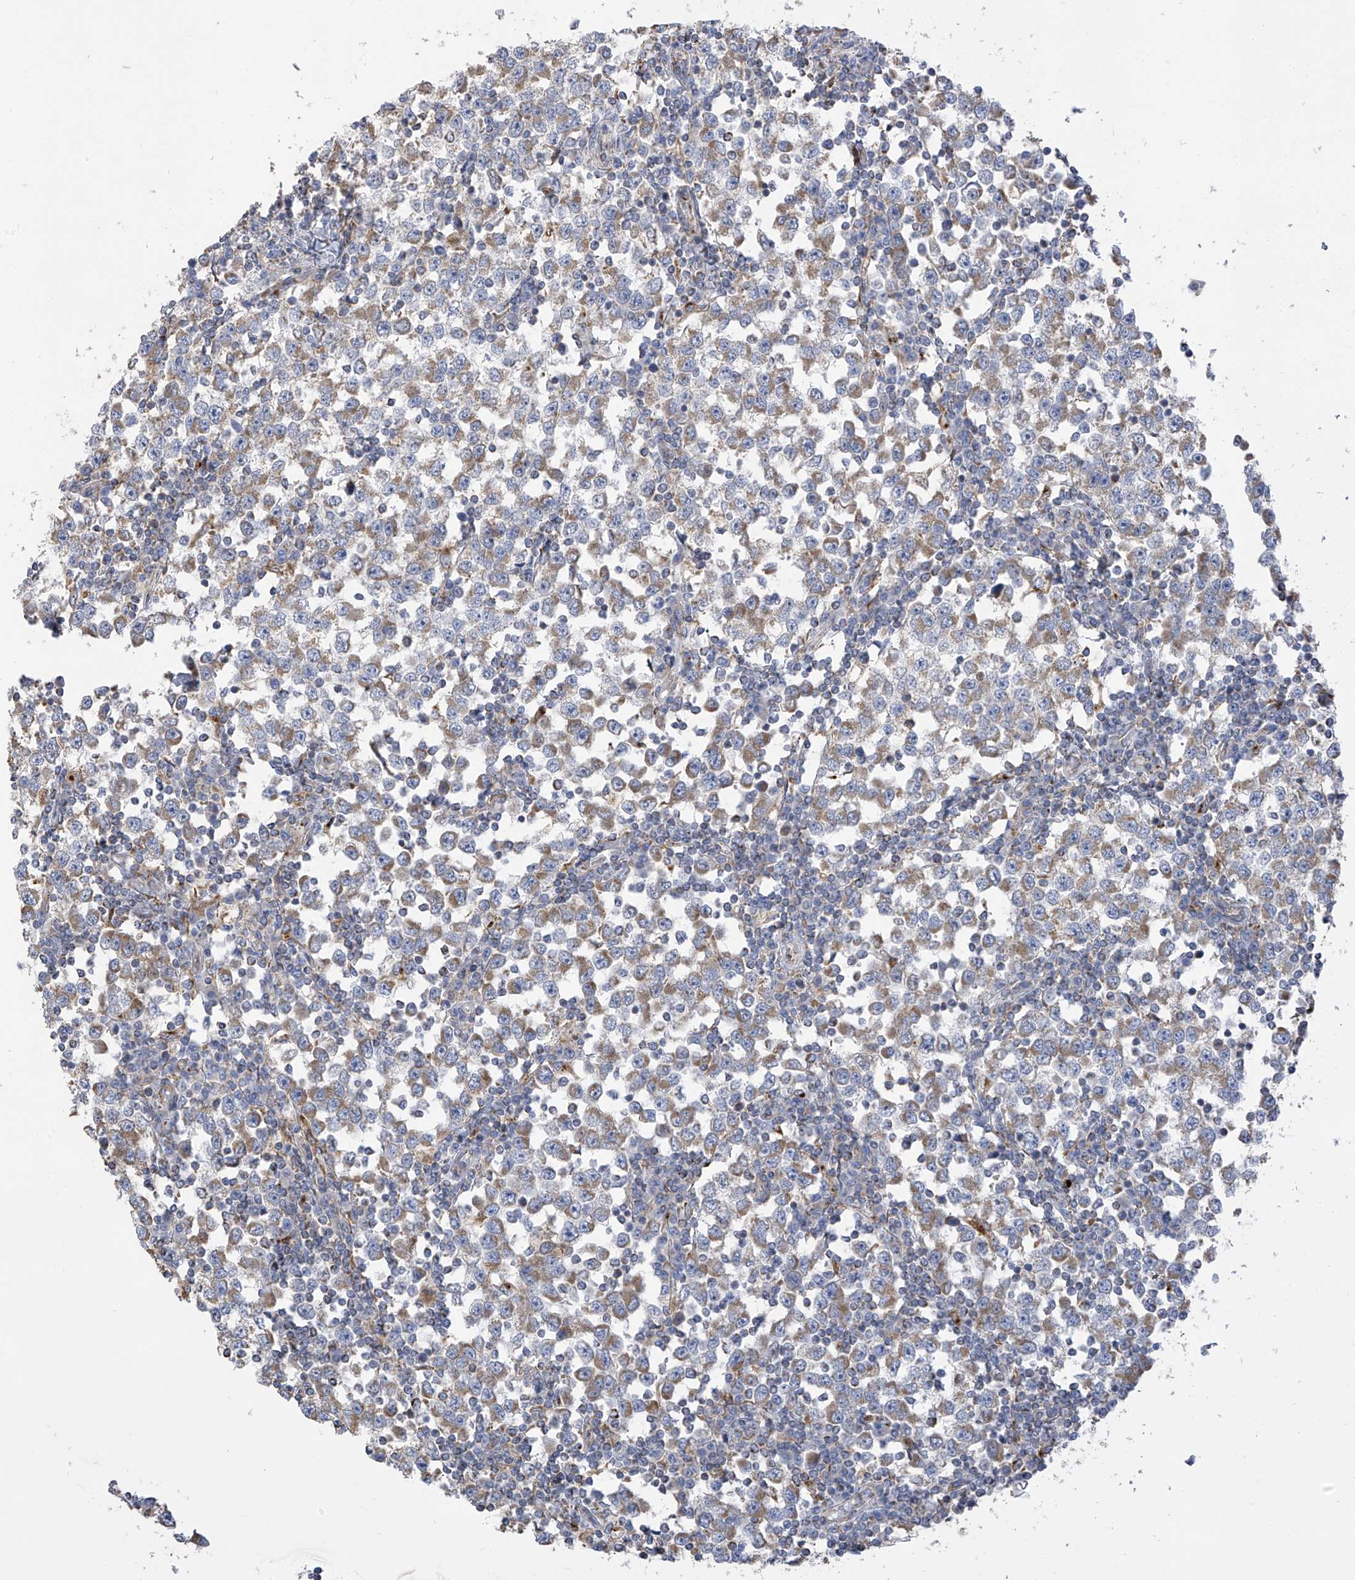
{"staining": {"intensity": "weak", "quantity": "25%-75%", "location": "cytoplasmic/membranous"}, "tissue": "testis cancer", "cell_type": "Tumor cells", "image_type": "cancer", "snomed": [{"axis": "morphology", "description": "Seminoma, NOS"}, {"axis": "topography", "description": "Testis"}], "caption": "Brown immunohistochemical staining in testis seminoma exhibits weak cytoplasmic/membranous expression in approximately 25%-75% of tumor cells. The staining is performed using DAB (3,3'-diaminobenzidine) brown chromogen to label protein expression. The nuclei are counter-stained blue using hematoxylin.", "gene": "ITM2B", "patient": {"sex": "male", "age": 65}}